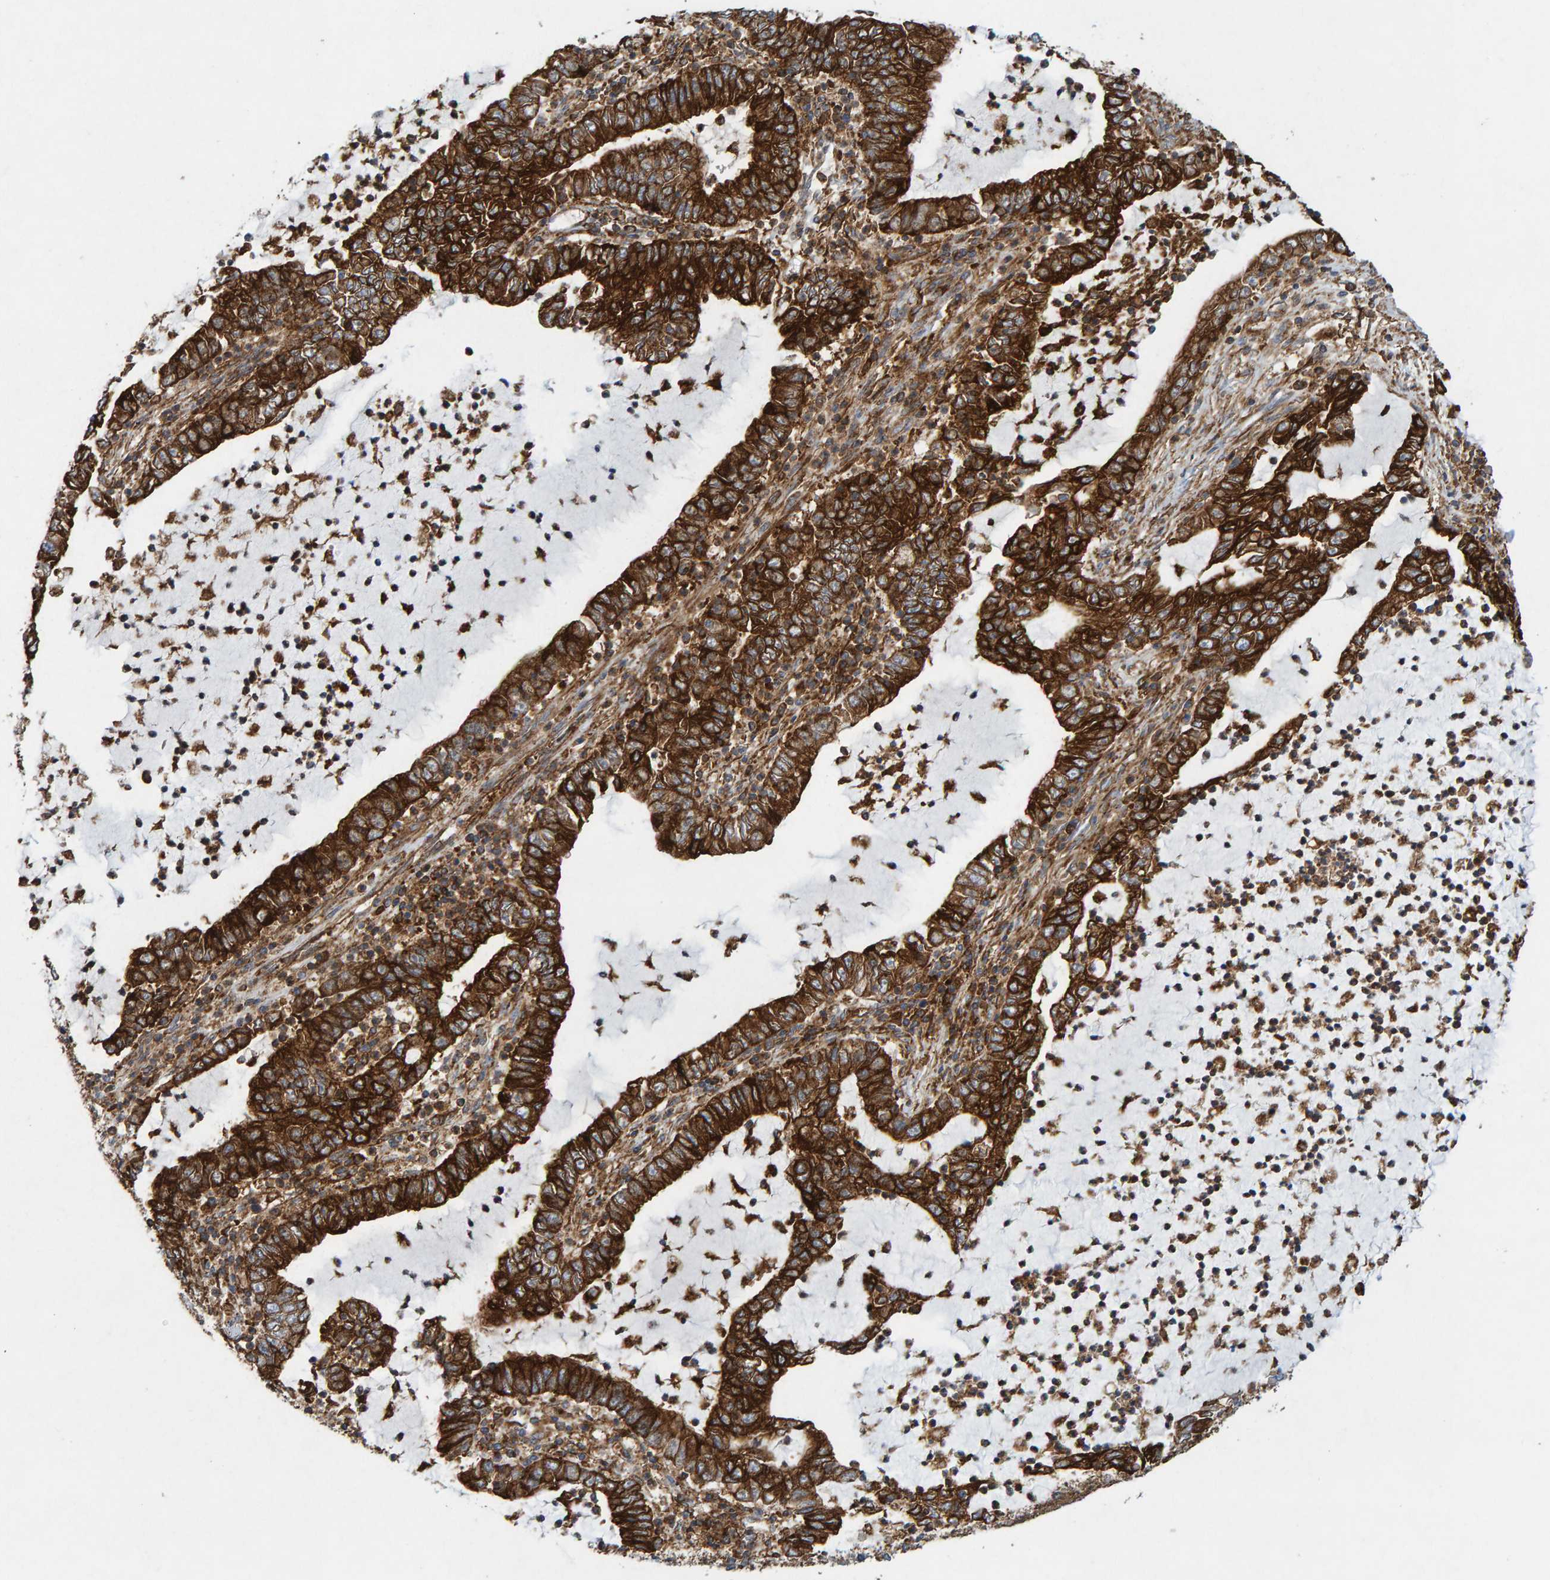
{"staining": {"intensity": "strong", "quantity": ">75%", "location": "cytoplasmic/membranous"}, "tissue": "lung cancer", "cell_type": "Tumor cells", "image_type": "cancer", "snomed": [{"axis": "morphology", "description": "Adenocarcinoma, NOS"}, {"axis": "topography", "description": "Lung"}], "caption": "Immunohistochemical staining of human adenocarcinoma (lung) demonstrates high levels of strong cytoplasmic/membranous protein expression in about >75% of tumor cells.", "gene": "MVP", "patient": {"sex": "female", "age": 51}}